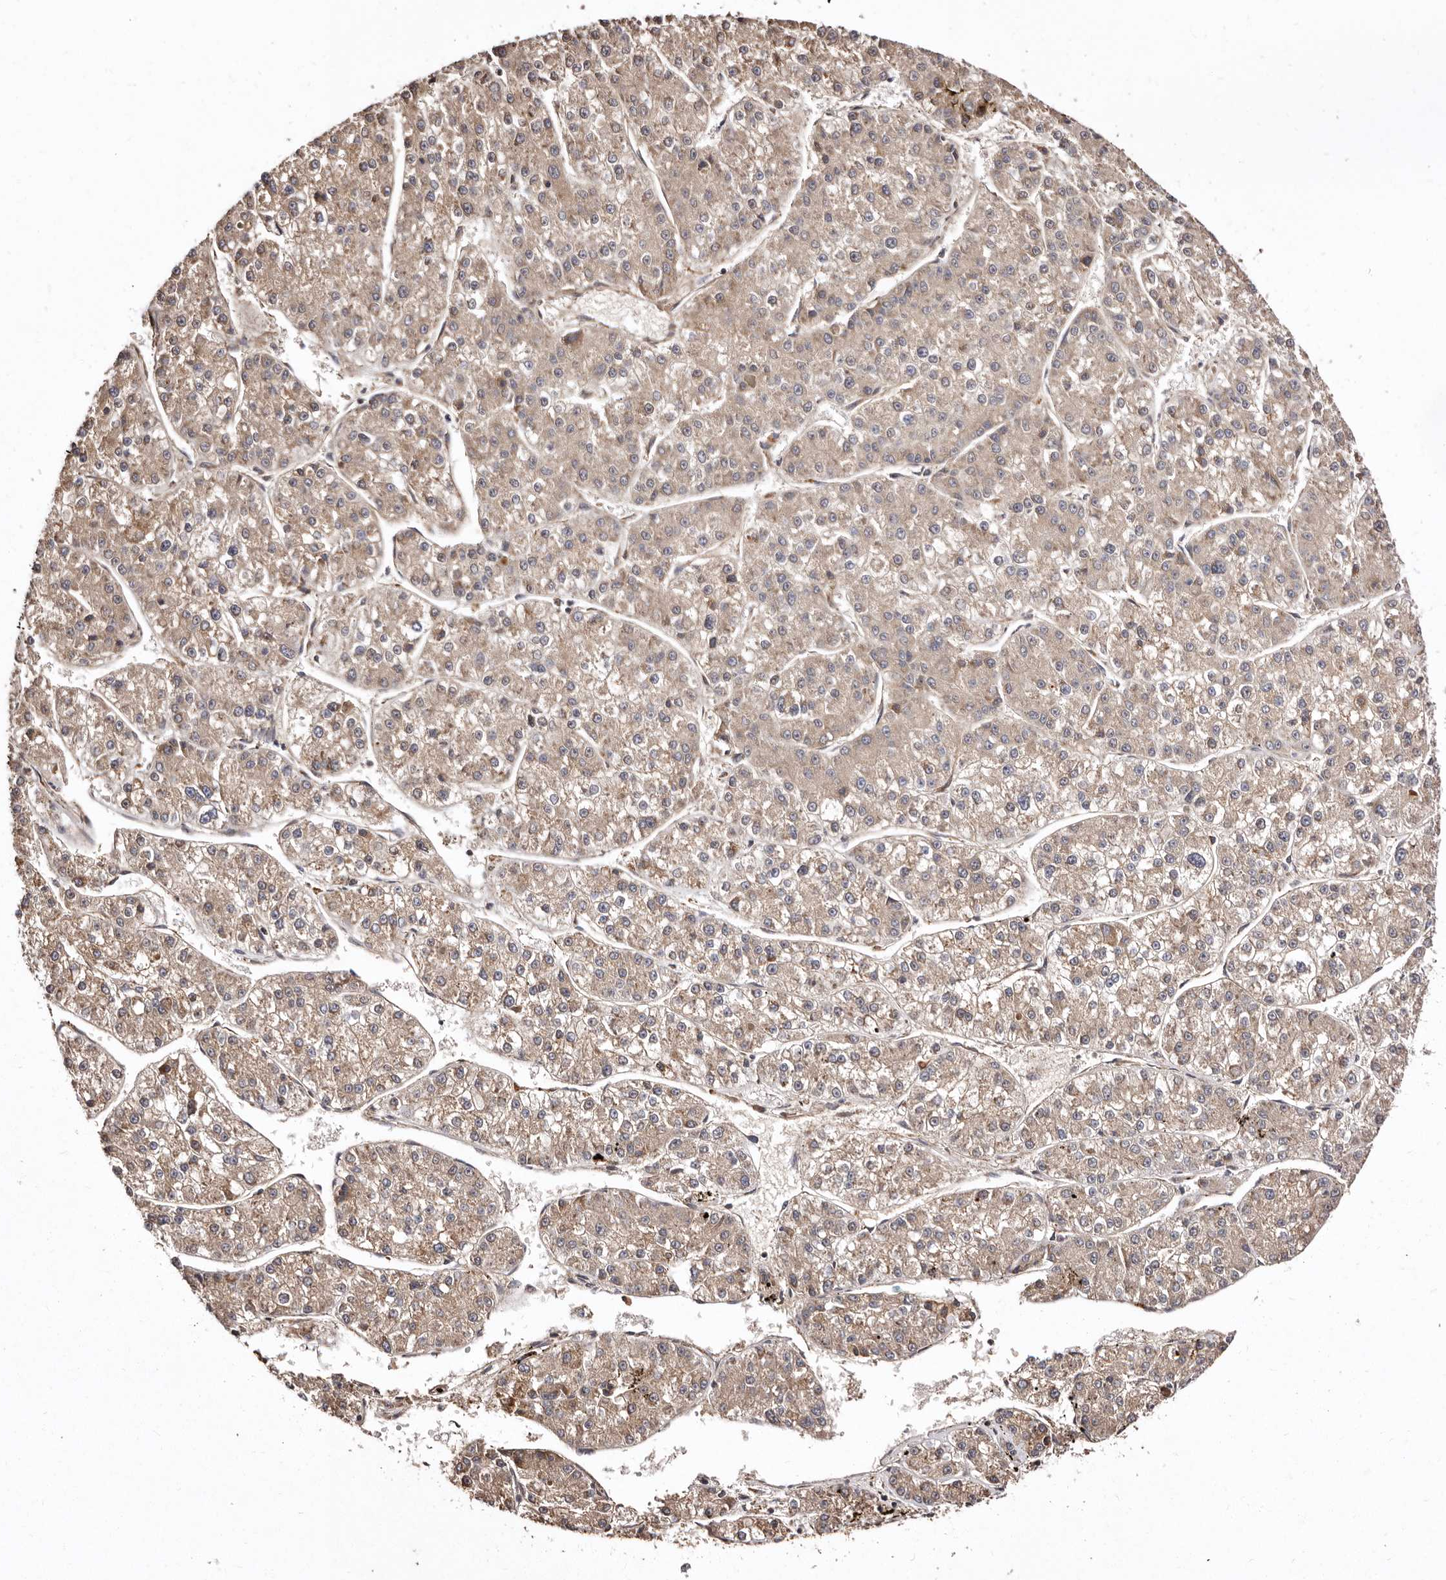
{"staining": {"intensity": "weak", "quantity": ">75%", "location": "cytoplasmic/membranous"}, "tissue": "liver cancer", "cell_type": "Tumor cells", "image_type": "cancer", "snomed": [{"axis": "morphology", "description": "Carcinoma, Hepatocellular, NOS"}, {"axis": "topography", "description": "Liver"}], "caption": "Approximately >75% of tumor cells in liver hepatocellular carcinoma reveal weak cytoplasmic/membranous protein staining as visualized by brown immunohistochemical staining.", "gene": "LUZP1", "patient": {"sex": "female", "age": 73}}